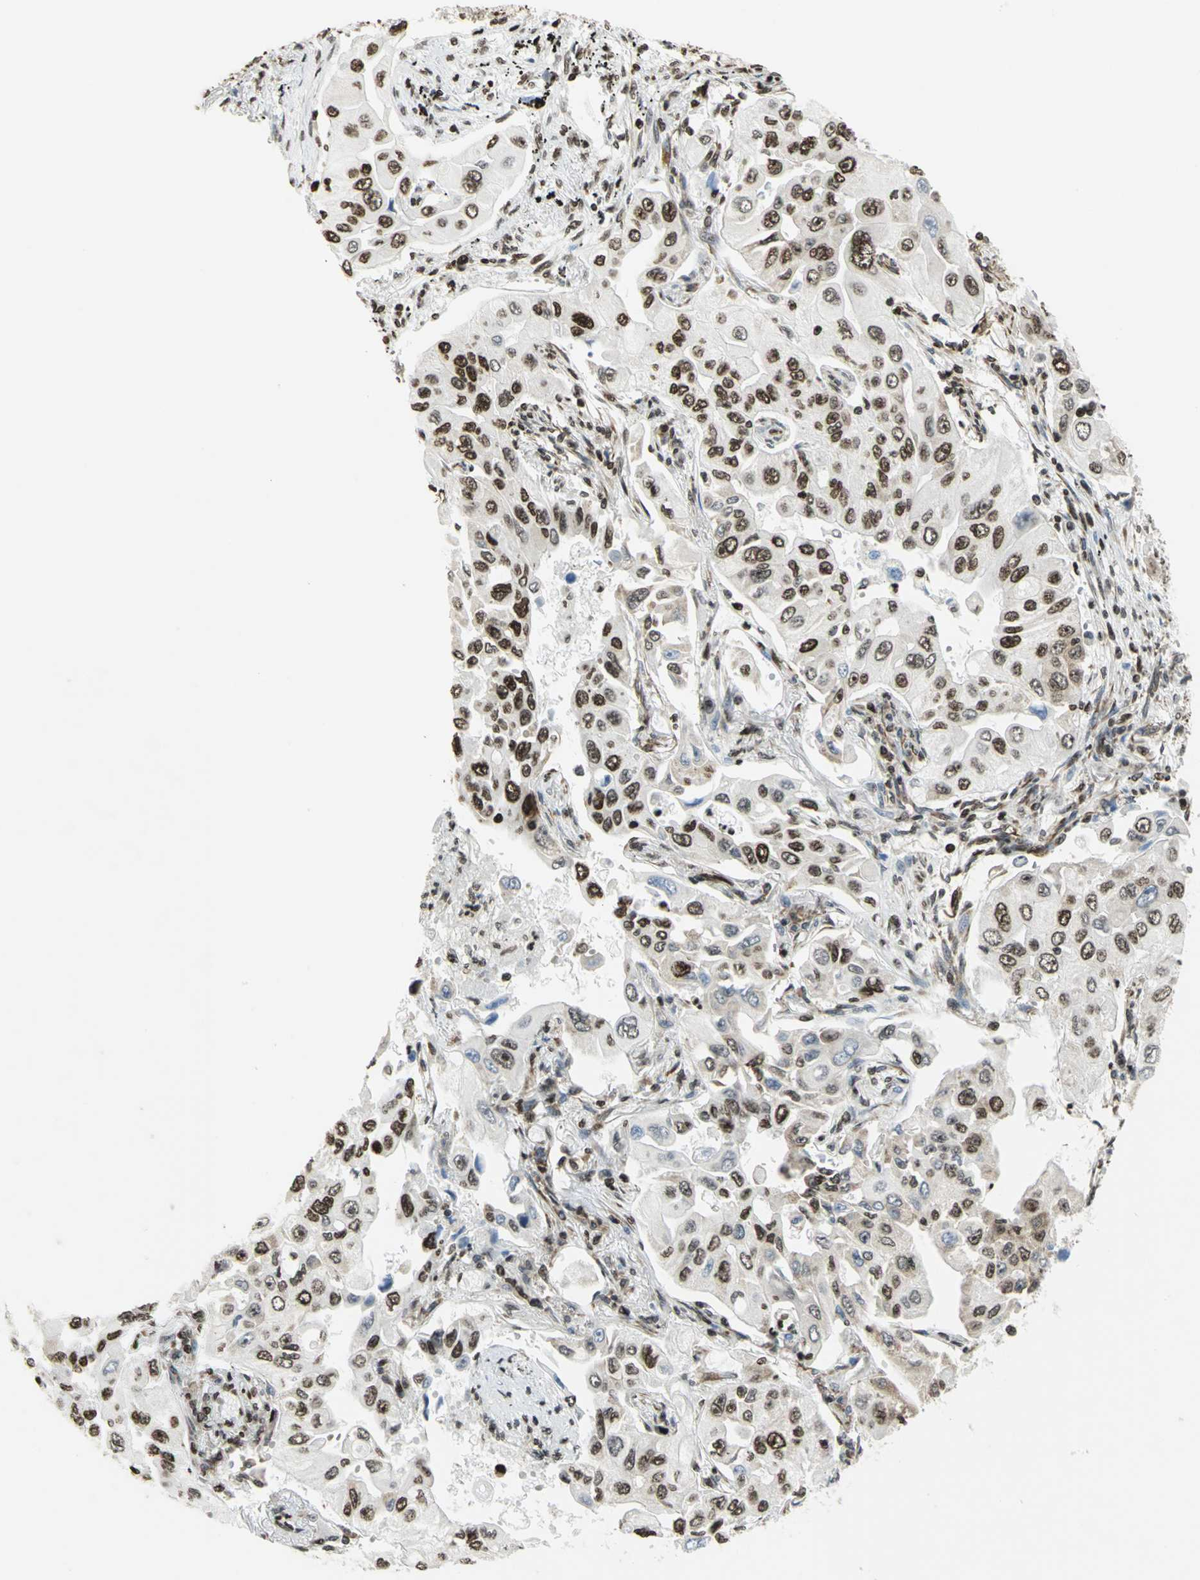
{"staining": {"intensity": "strong", "quantity": ">75%", "location": "nuclear"}, "tissue": "lung cancer", "cell_type": "Tumor cells", "image_type": "cancer", "snomed": [{"axis": "morphology", "description": "Adenocarcinoma, NOS"}, {"axis": "topography", "description": "Lung"}], "caption": "Lung cancer (adenocarcinoma) stained for a protein demonstrates strong nuclear positivity in tumor cells. (brown staining indicates protein expression, while blue staining denotes nuclei).", "gene": "HMGB1", "patient": {"sex": "male", "age": 84}}